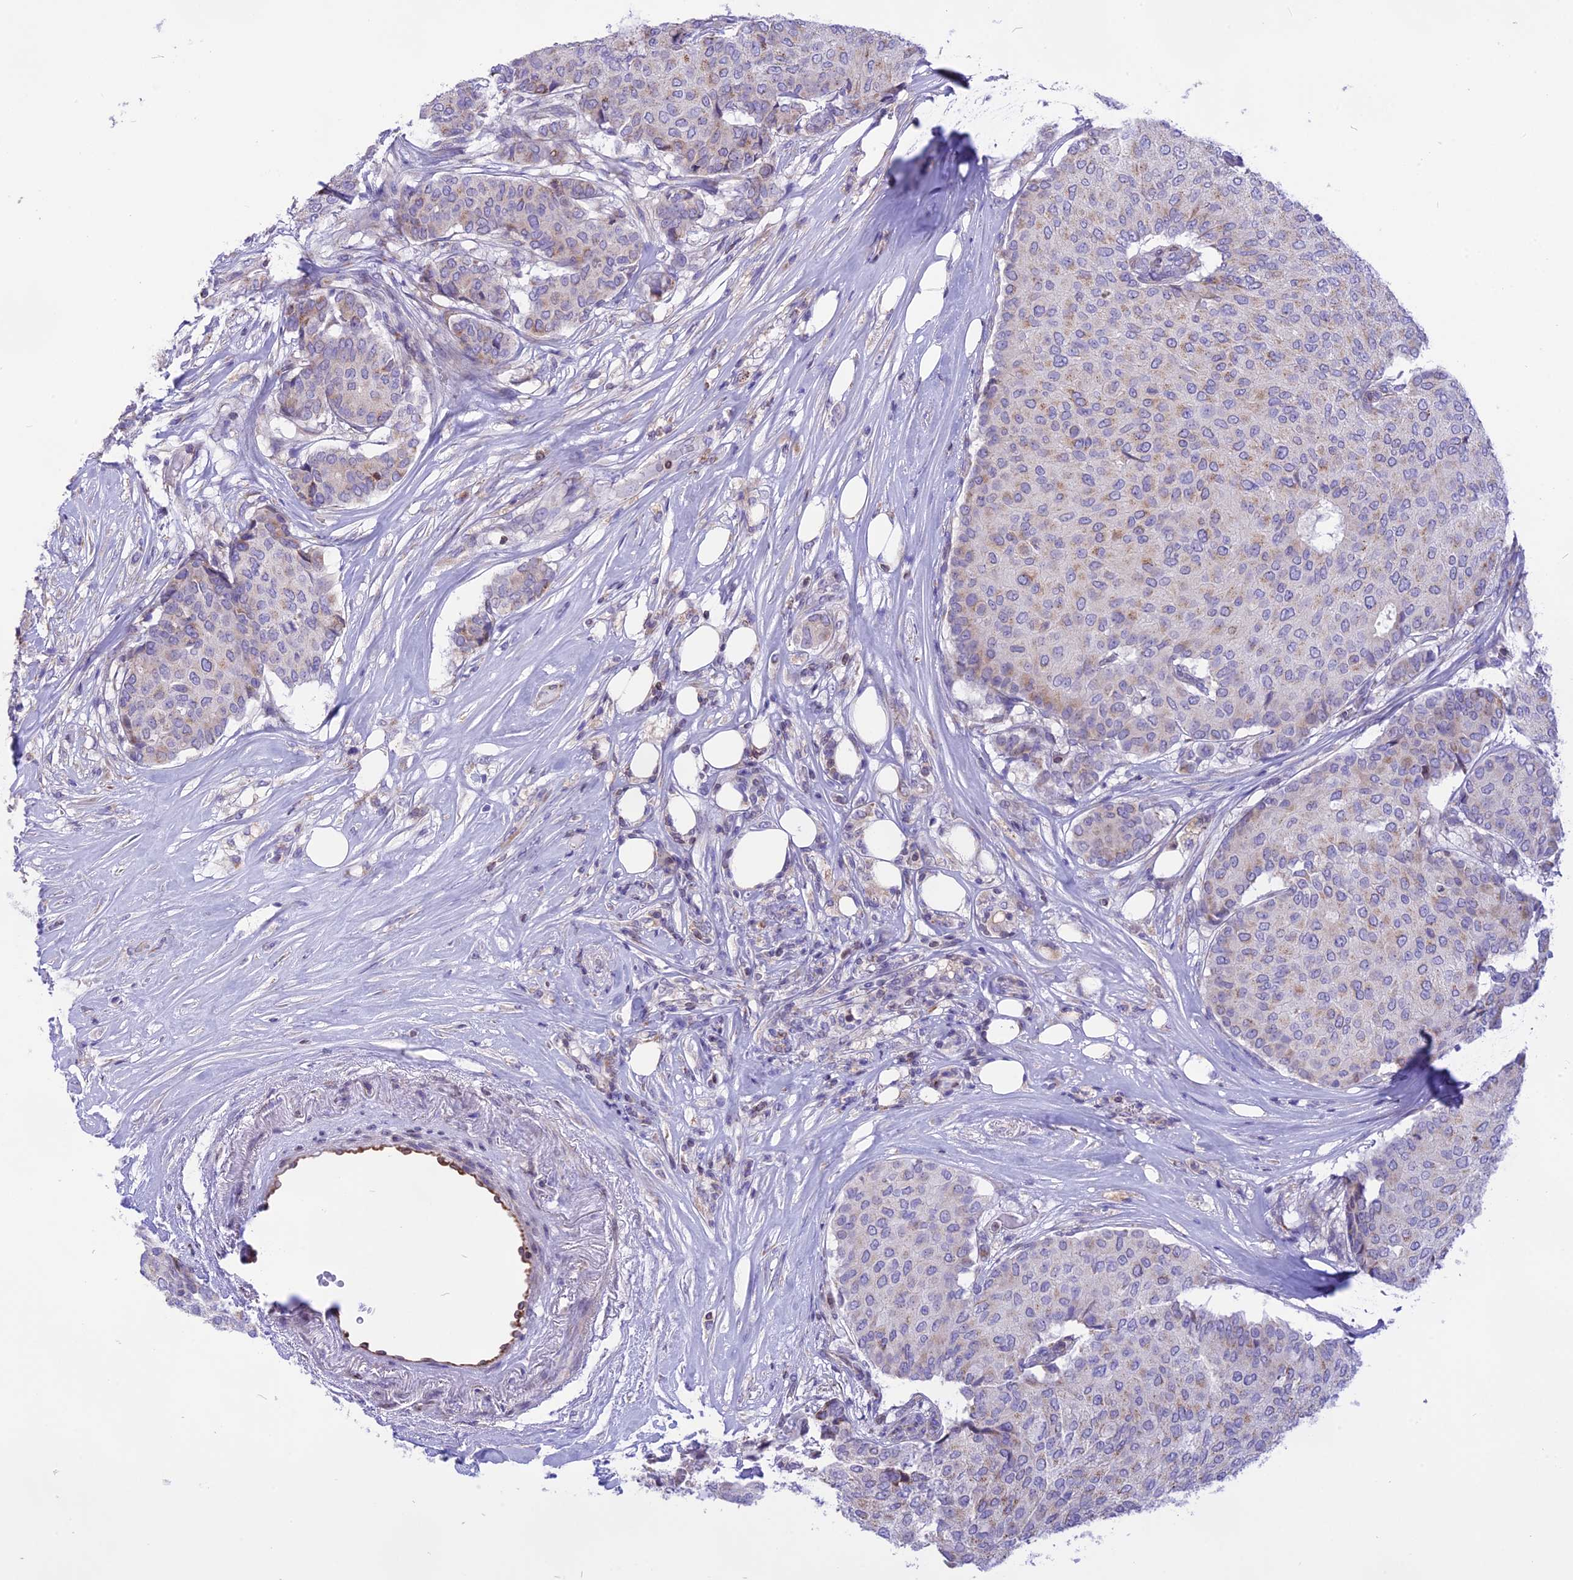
{"staining": {"intensity": "moderate", "quantity": "<25%", "location": "cytoplasmic/membranous"}, "tissue": "breast cancer", "cell_type": "Tumor cells", "image_type": "cancer", "snomed": [{"axis": "morphology", "description": "Duct carcinoma"}, {"axis": "topography", "description": "Breast"}], "caption": "A high-resolution photomicrograph shows IHC staining of breast cancer (invasive ductal carcinoma), which displays moderate cytoplasmic/membranous expression in about <25% of tumor cells.", "gene": "DOC2B", "patient": {"sex": "female", "age": 75}}